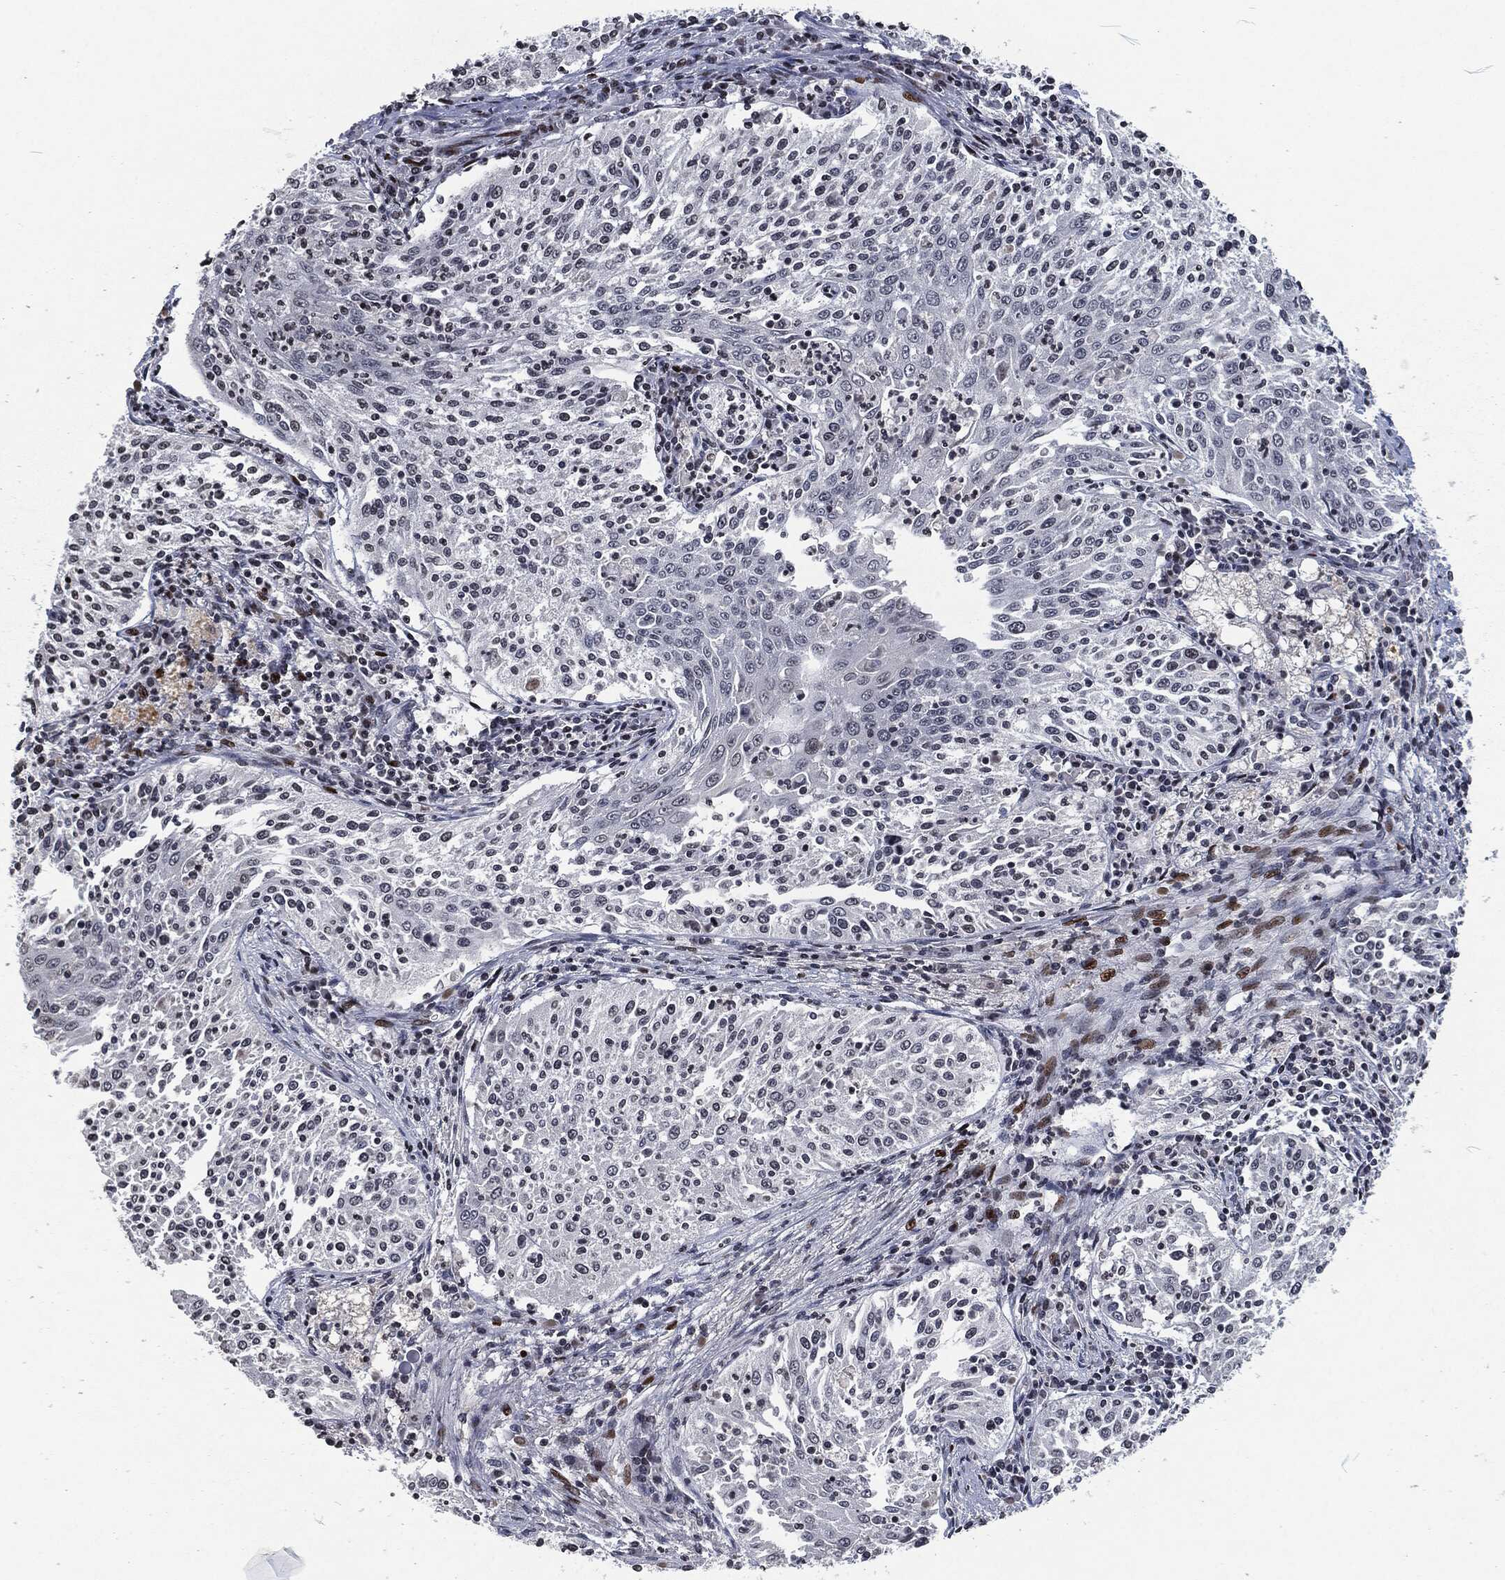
{"staining": {"intensity": "negative", "quantity": "none", "location": "none"}, "tissue": "cervical cancer", "cell_type": "Tumor cells", "image_type": "cancer", "snomed": [{"axis": "morphology", "description": "Squamous cell carcinoma, NOS"}, {"axis": "topography", "description": "Cervix"}], "caption": "Tumor cells are negative for brown protein staining in cervical cancer.", "gene": "EGFR", "patient": {"sex": "female", "age": 41}}